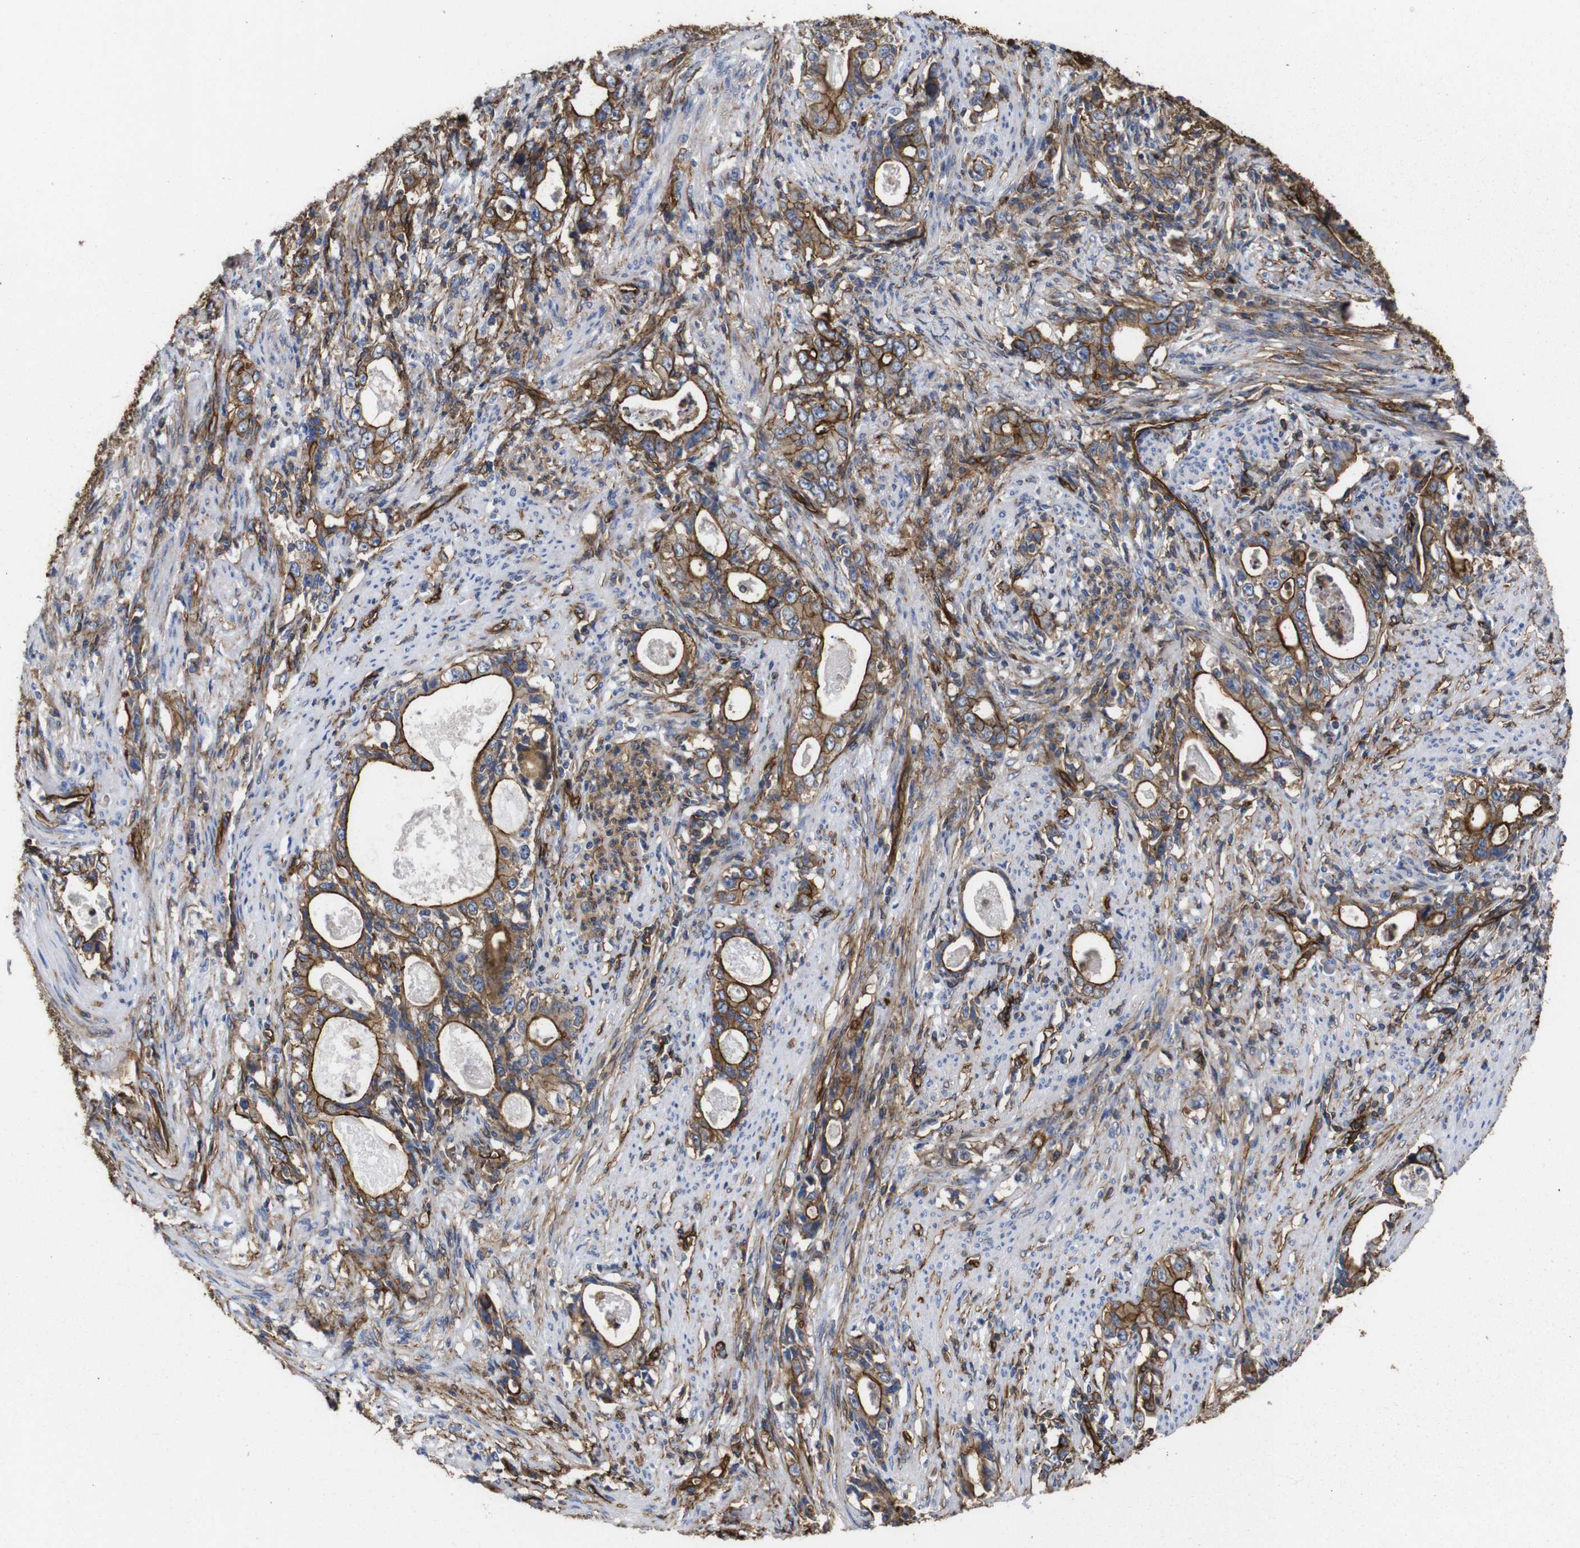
{"staining": {"intensity": "moderate", "quantity": ">75%", "location": "cytoplasmic/membranous"}, "tissue": "stomach cancer", "cell_type": "Tumor cells", "image_type": "cancer", "snomed": [{"axis": "morphology", "description": "Adenocarcinoma, NOS"}, {"axis": "topography", "description": "Stomach, lower"}], "caption": "Stomach cancer (adenocarcinoma) stained for a protein demonstrates moderate cytoplasmic/membranous positivity in tumor cells.", "gene": "SPTBN1", "patient": {"sex": "female", "age": 72}}